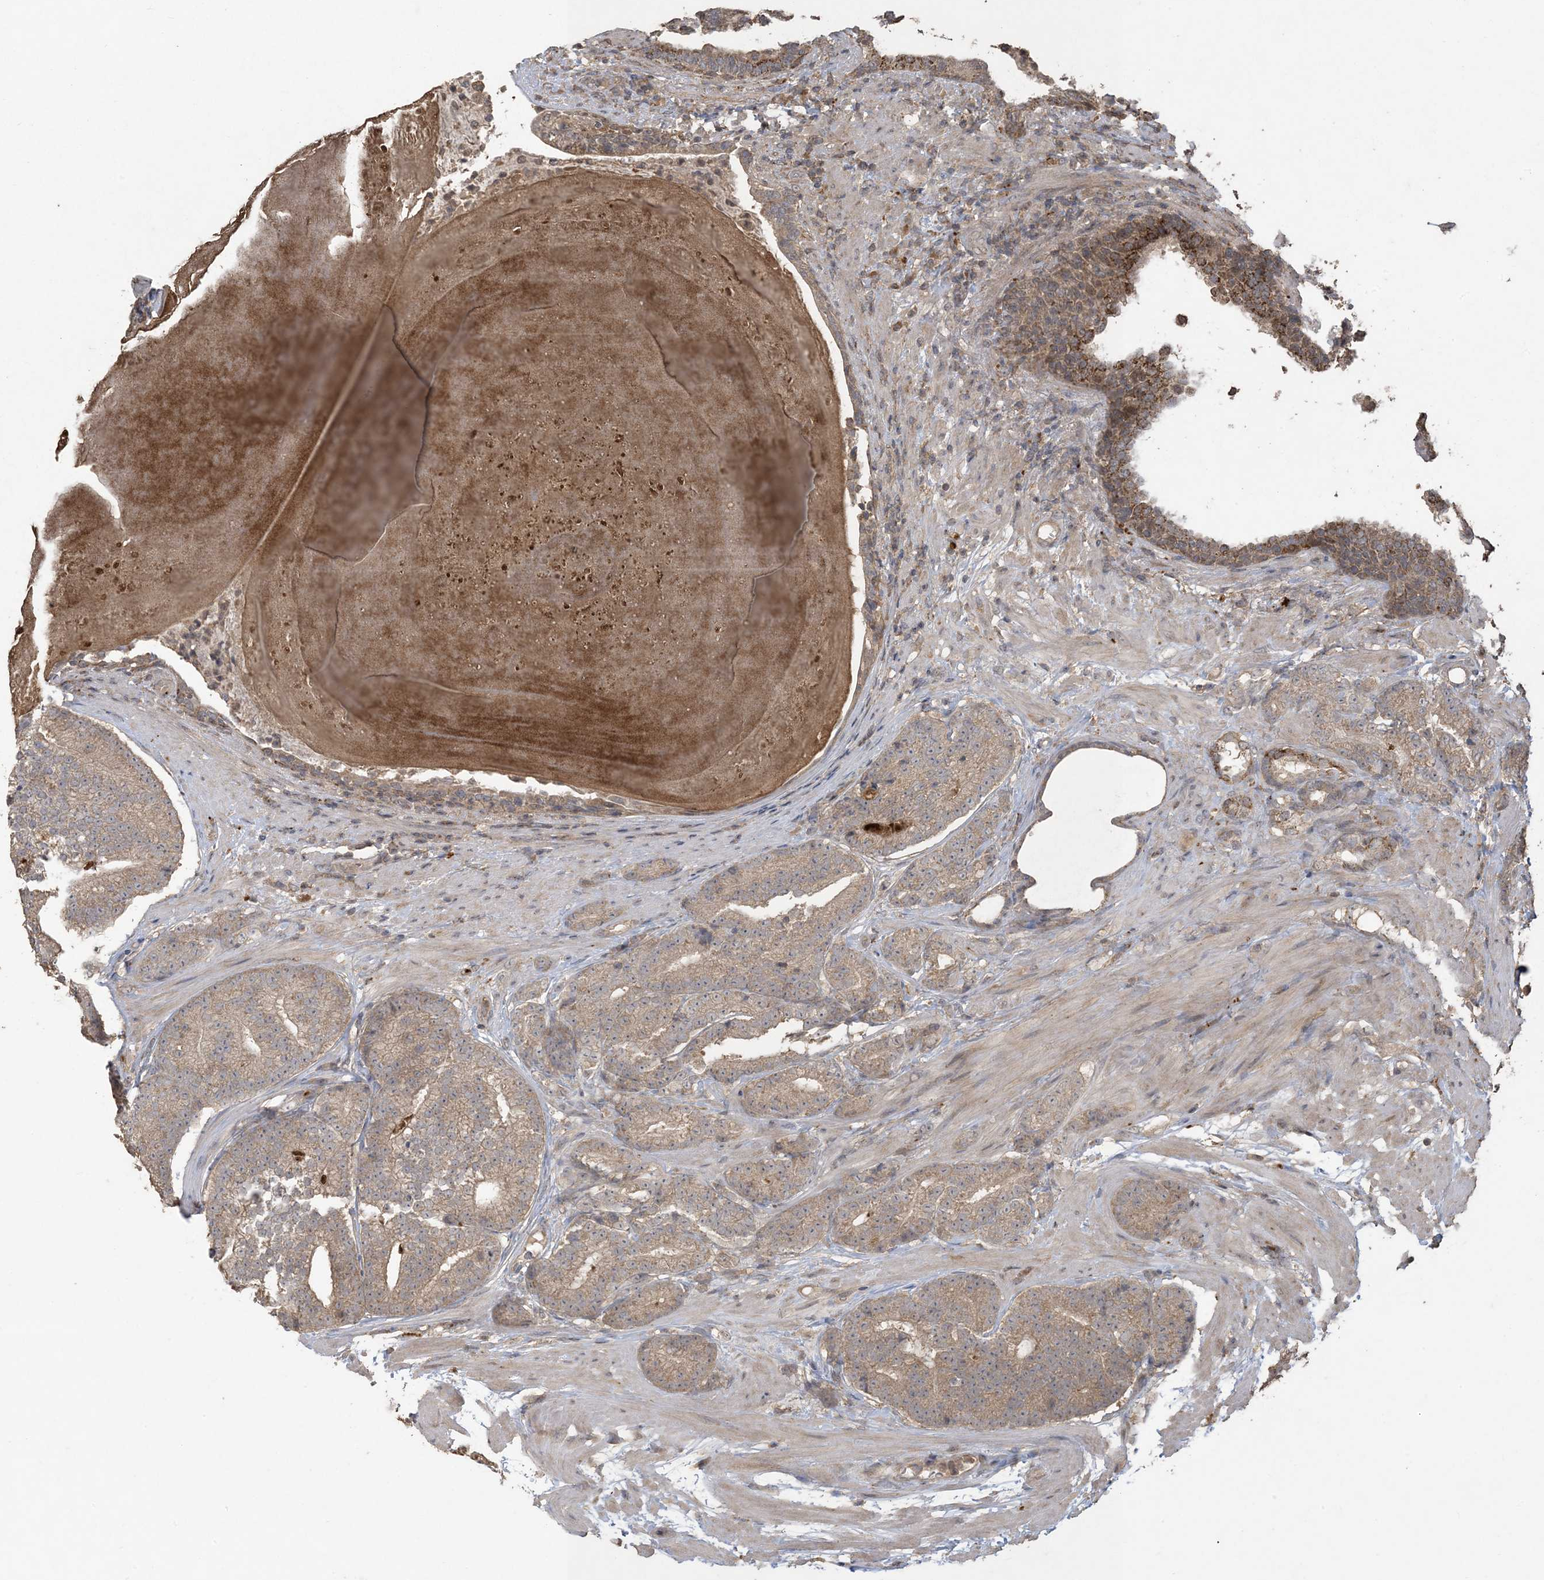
{"staining": {"intensity": "moderate", "quantity": ">75%", "location": "cytoplasmic/membranous"}, "tissue": "prostate cancer", "cell_type": "Tumor cells", "image_type": "cancer", "snomed": [{"axis": "morphology", "description": "Adenocarcinoma, High grade"}, {"axis": "topography", "description": "Prostate"}], "caption": "An image showing moderate cytoplasmic/membranous staining in approximately >75% of tumor cells in high-grade adenocarcinoma (prostate), as visualized by brown immunohistochemical staining.", "gene": "EFCAB8", "patient": {"sex": "male", "age": 61}}